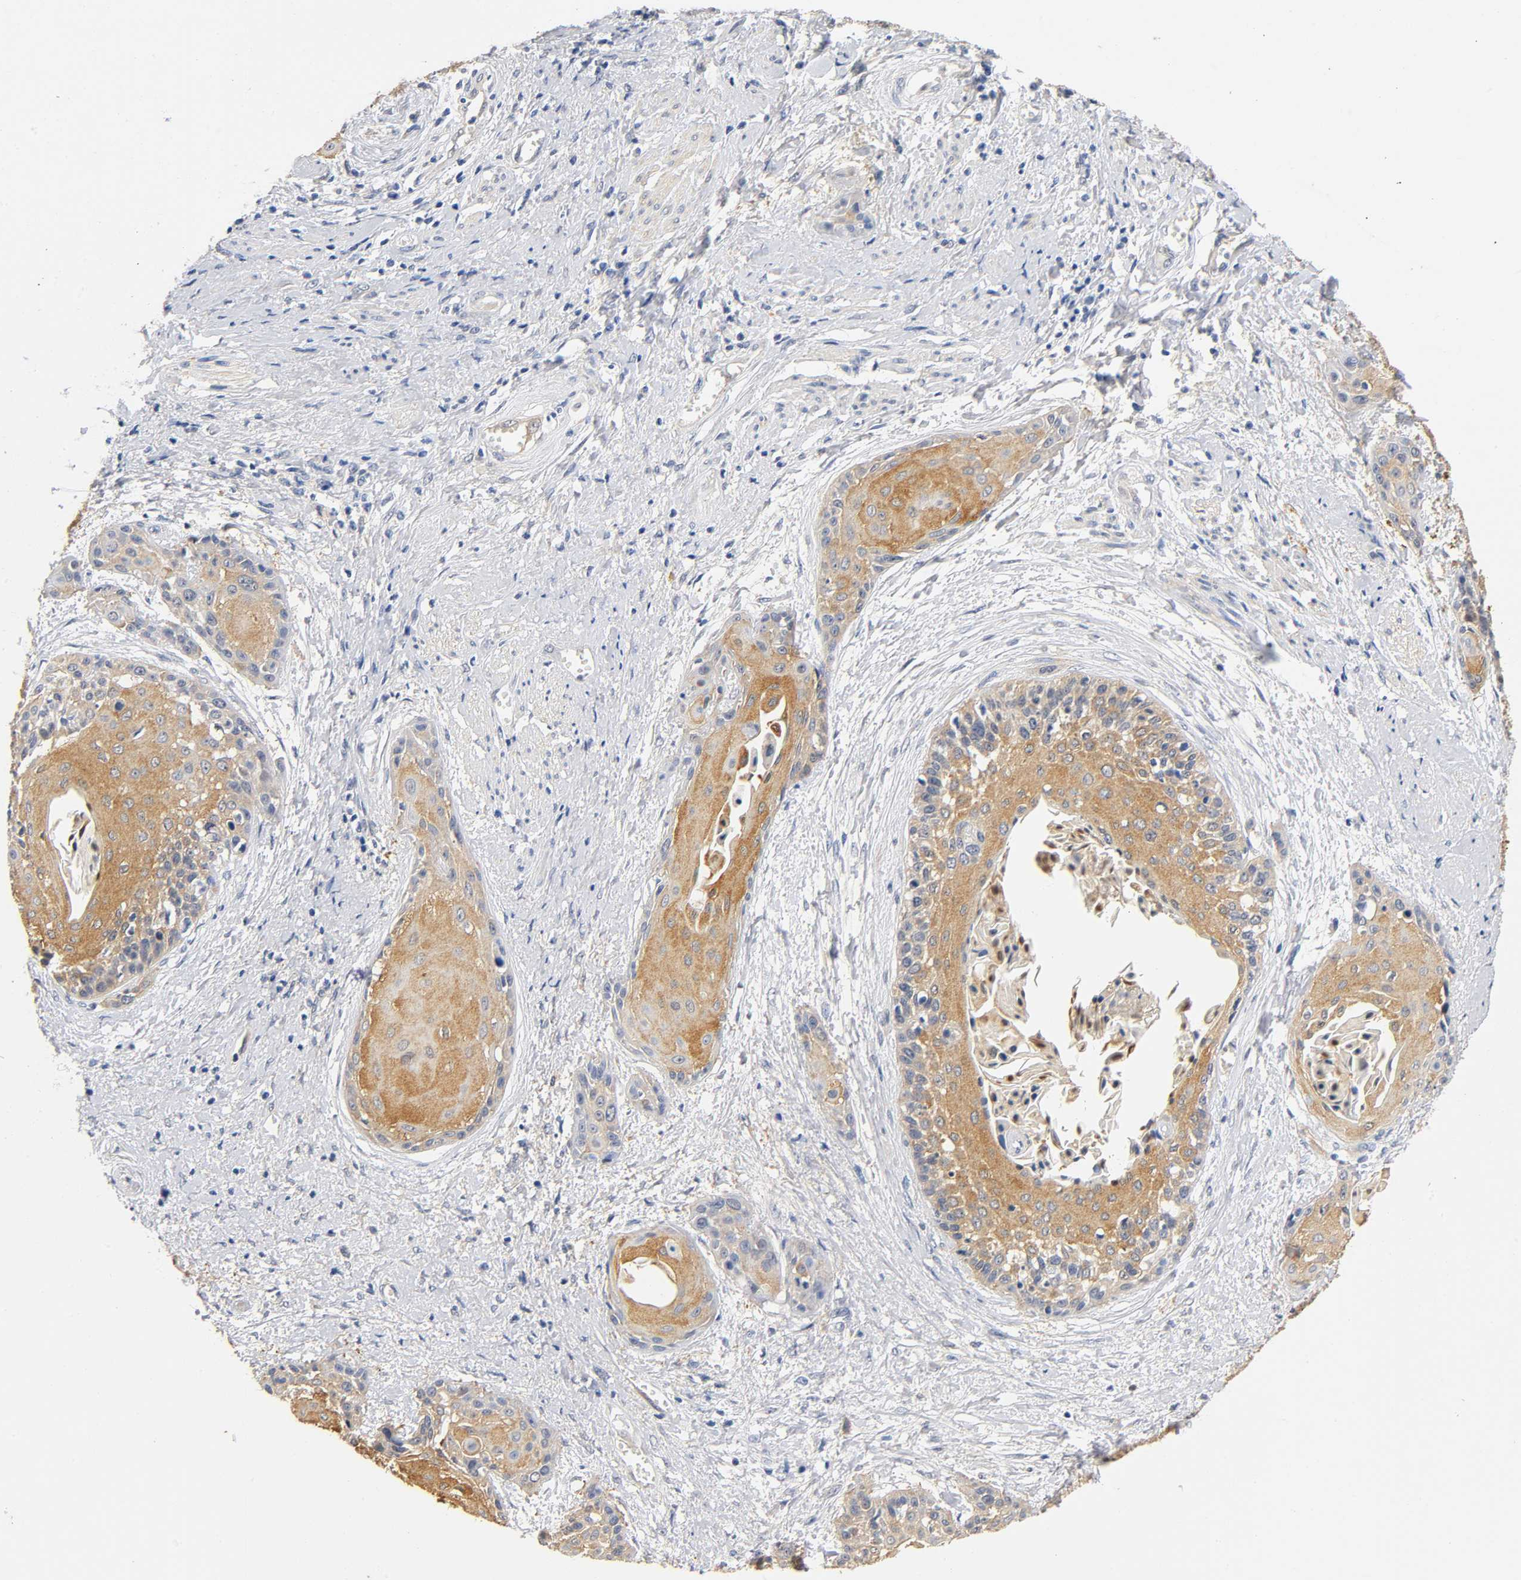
{"staining": {"intensity": "moderate", "quantity": ">75%", "location": "cytoplasmic/membranous"}, "tissue": "cervical cancer", "cell_type": "Tumor cells", "image_type": "cancer", "snomed": [{"axis": "morphology", "description": "Squamous cell carcinoma, NOS"}, {"axis": "topography", "description": "Cervix"}], "caption": "Cervical cancer was stained to show a protein in brown. There is medium levels of moderate cytoplasmic/membranous expression in about >75% of tumor cells.", "gene": "TNC", "patient": {"sex": "female", "age": 57}}